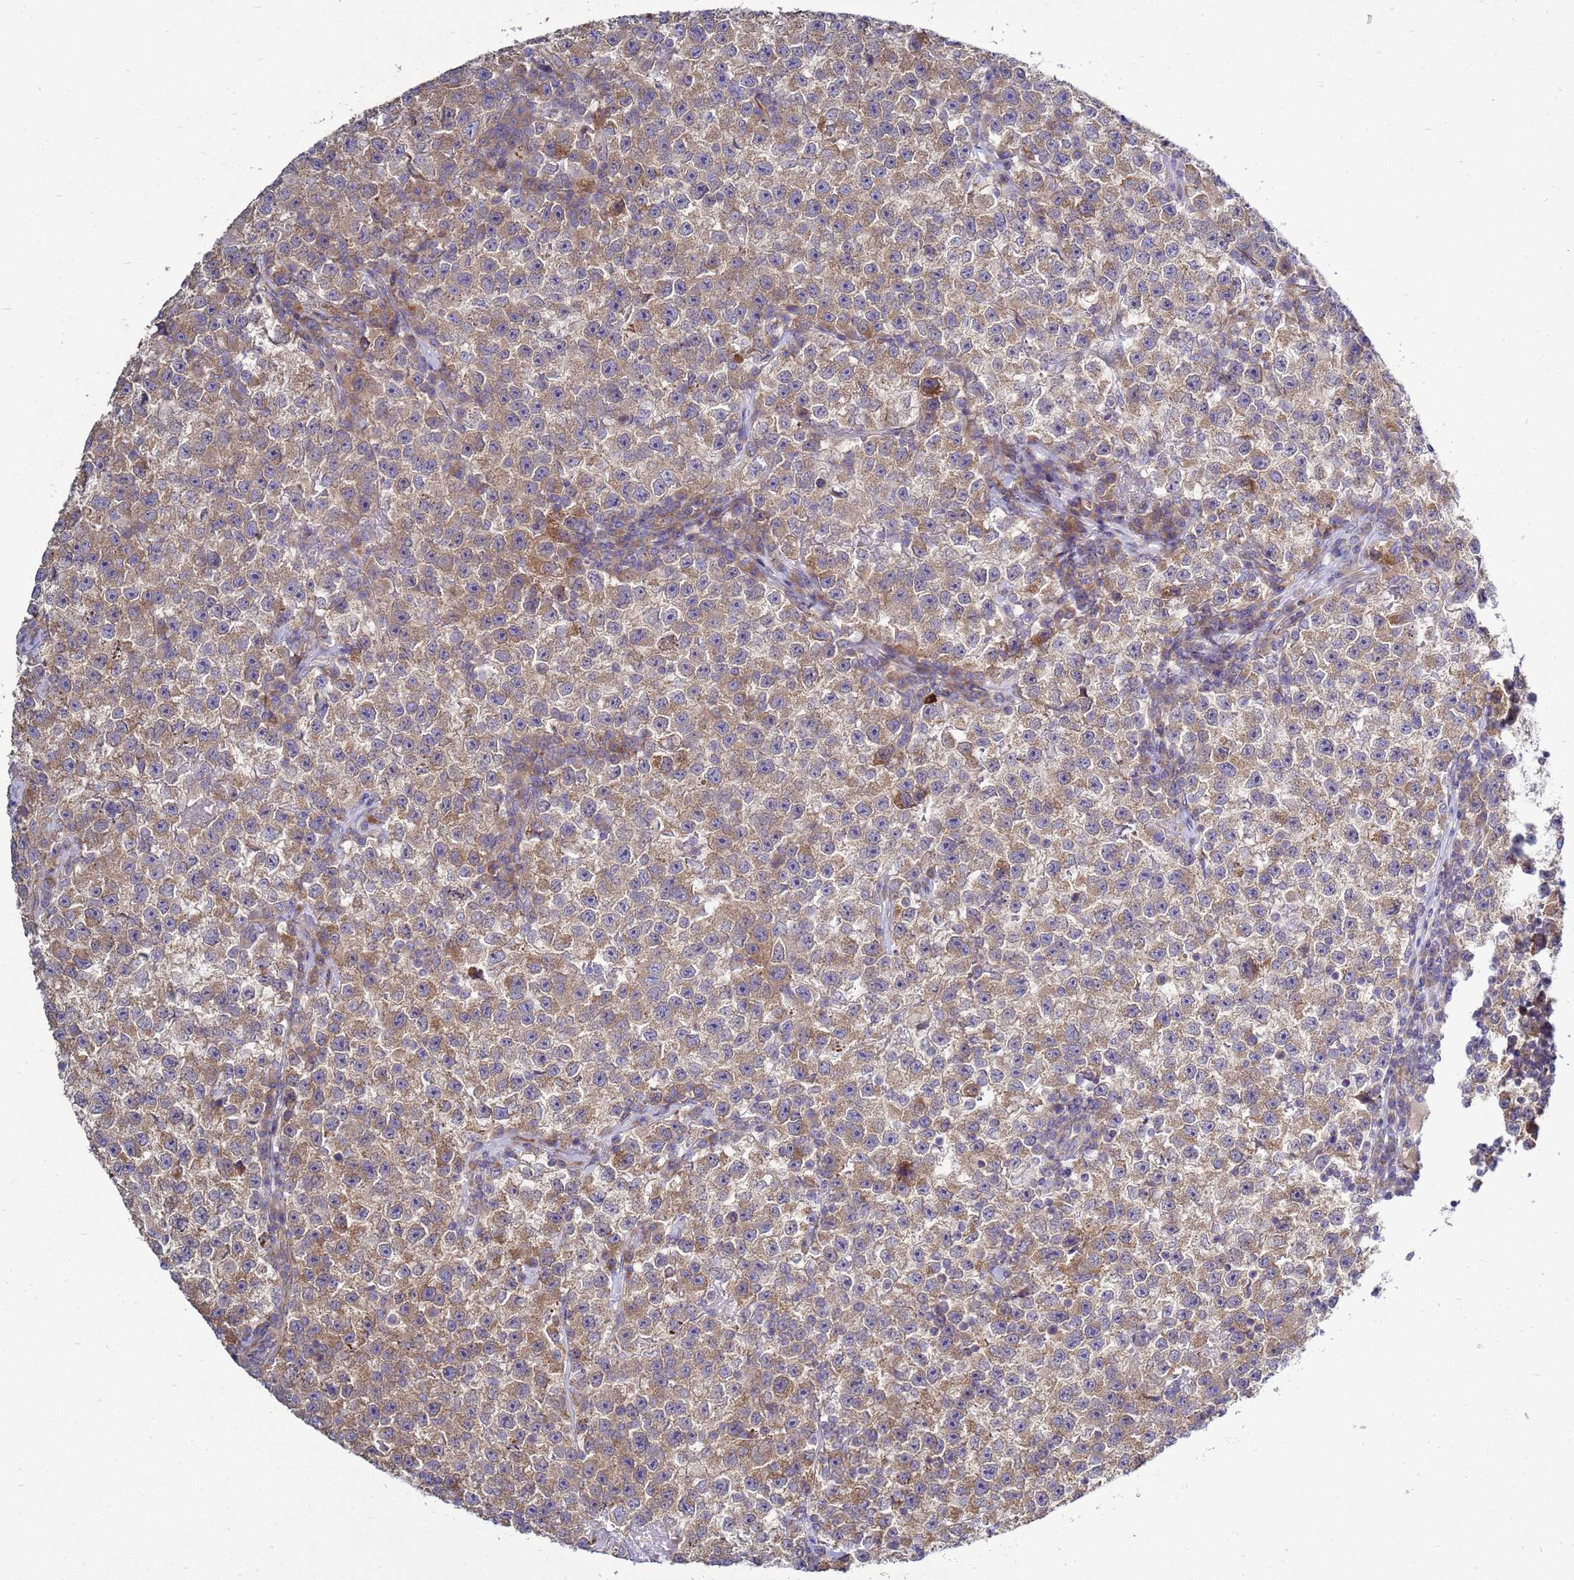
{"staining": {"intensity": "moderate", "quantity": ">75%", "location": "cytoplasmic/membranous"}, "tissue": "testis cancer", "cell_type": "Tumor cells", "image_type": "cancer", "snomed": [{"axis": "morphology", "description": "Seminoma, NOS"}, {"axis": "topography", "description": "Testis"}], "caption": "Immunohistochemical staining of human testis seminoma demonstrates moderate cytoplasmic/membranous protein expression in approximately >75% of tumor cells.", "gene": "MON1B", "patient": {"sex": "male", "age": 22}}